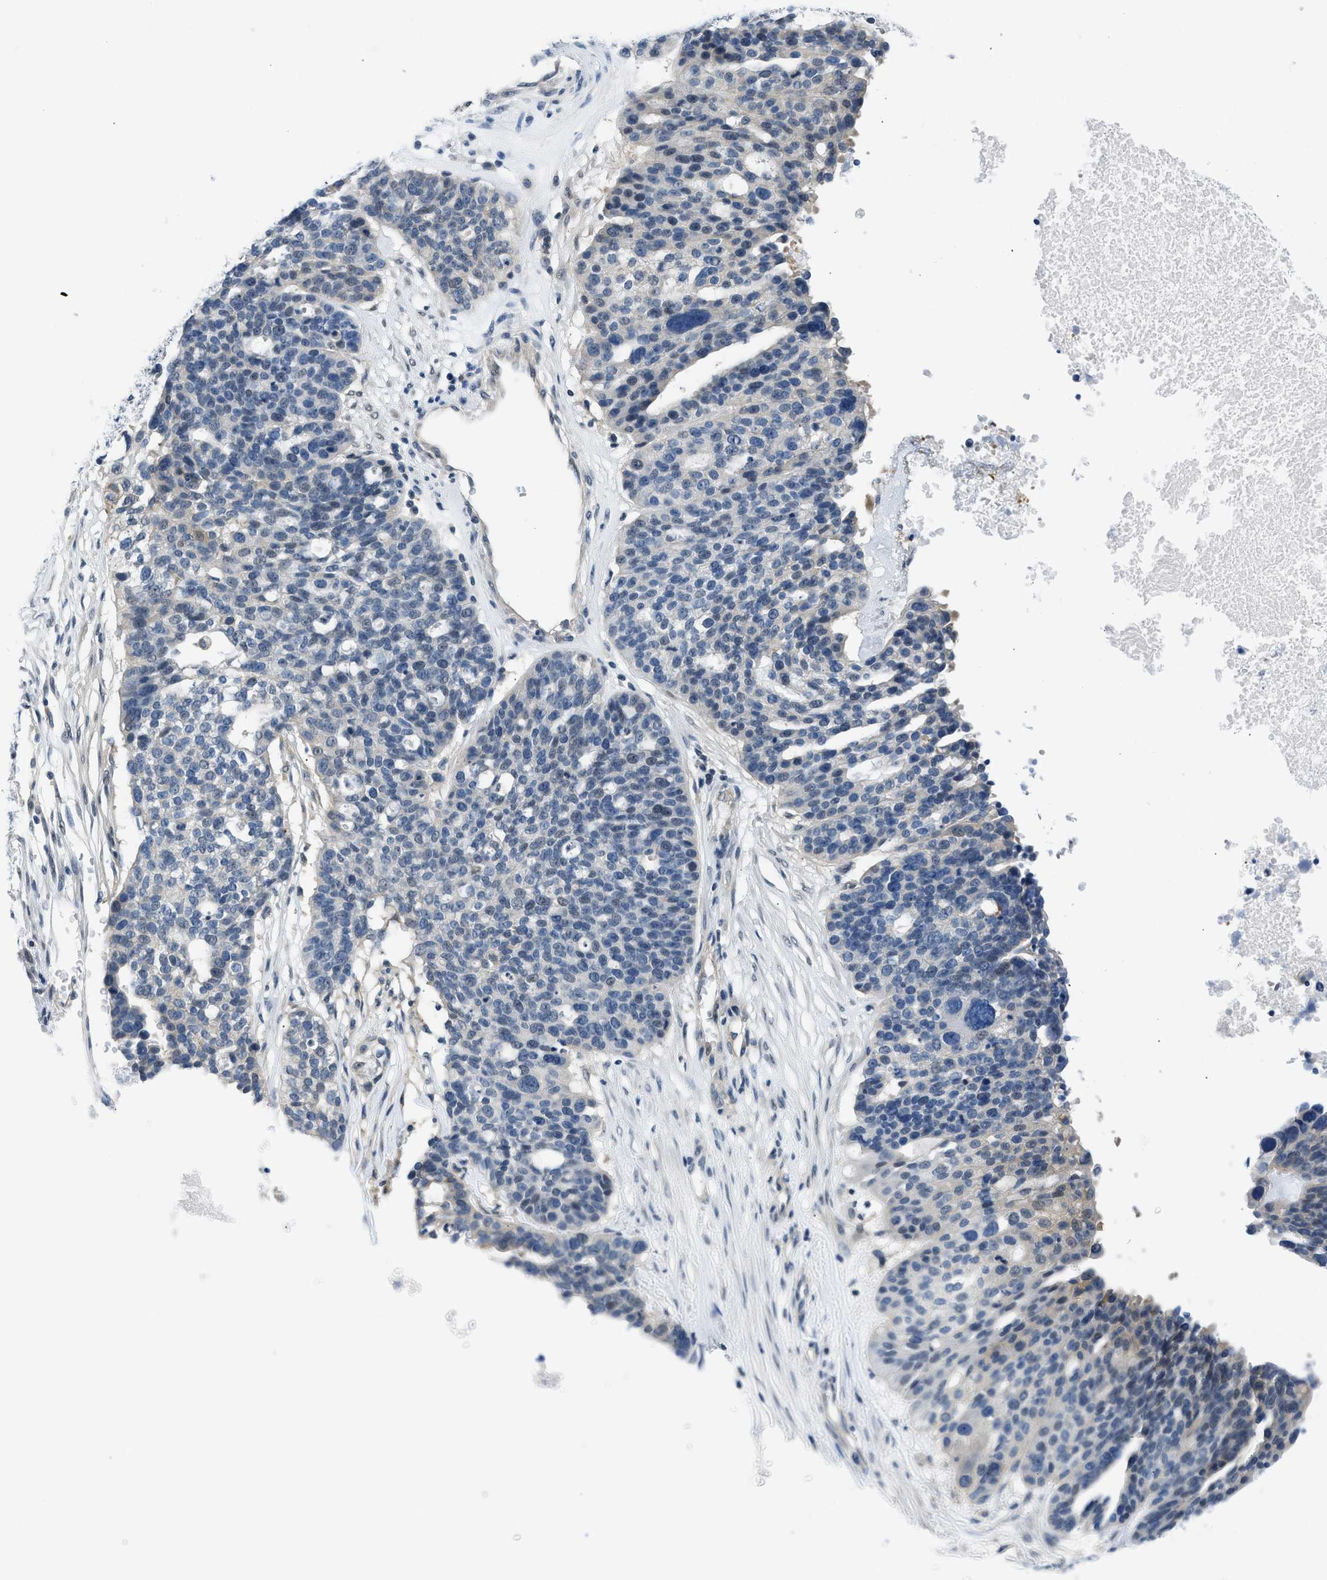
{"staining": {"intensity": "moderate", "quantity": "<25%", "location": "cytoplasmic/membranous"}, "tissue": "ovarian cancer", "cell_type": "Tumor cells", "image_type": "cancer", "snomed": [{"axis": "morphology", "description": "Cystadenocarcinoma, serous, NOS"}, {"axis": "topography", "description": "Ovary"}], "caption": "This histopathology image shows immunohistochemistry (IHC) staining of human ovarian cancer, with low moderate cytoplasmic/membranous expression in approximately <25% of tumor cells.", "gene": "OLIG3", "patient": {"sex": "female", "age": 59}}